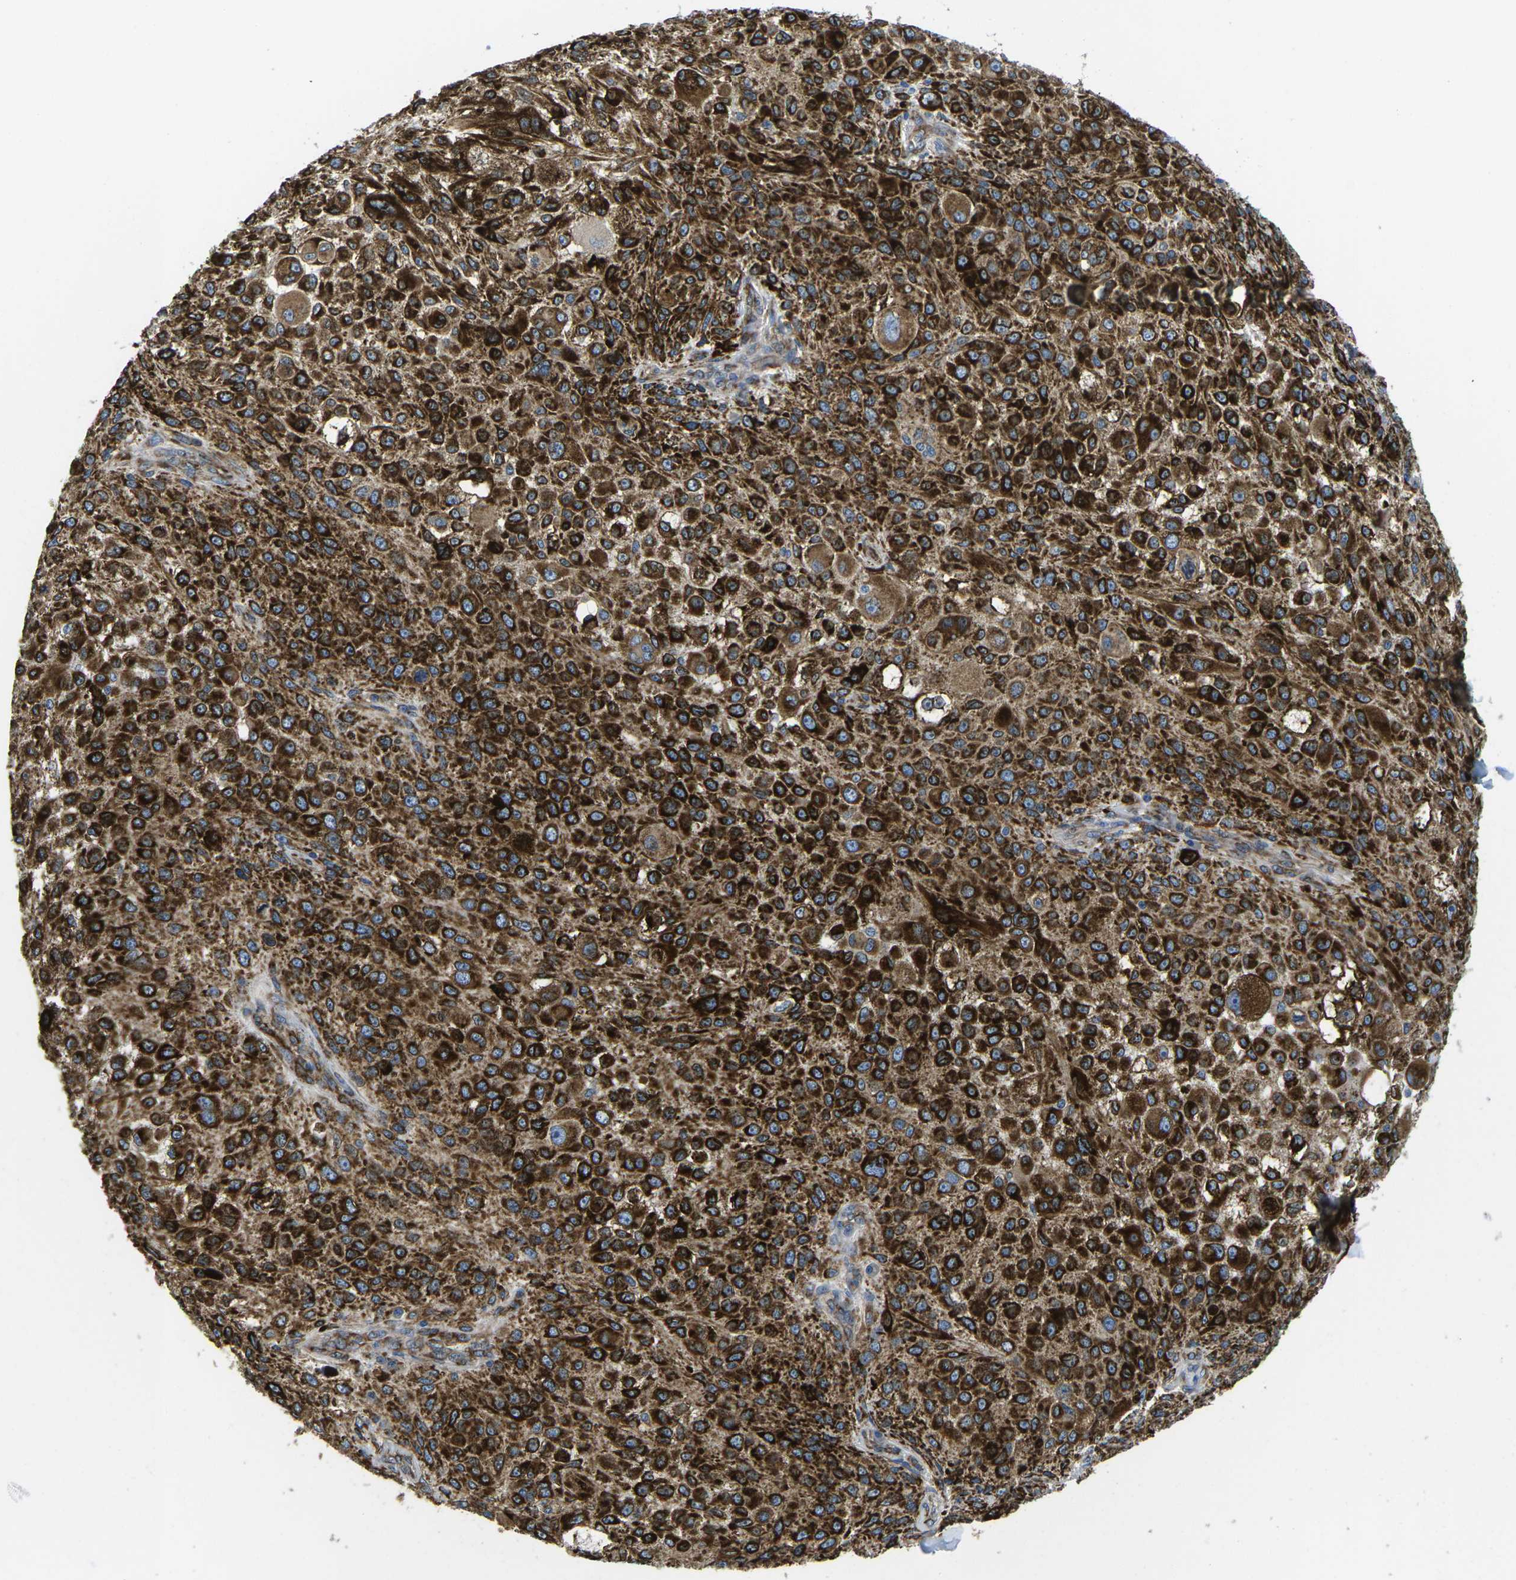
{"staining": {"intensity": "strong", "quantity": ">75%", "location": "cytoplasmic/membranous"}, "tissue": "melanoma", "cell_type": "Tumor cells", "image_type": "cancer", "snomed": [{"axis": "morphology", "description": "Necrosis, NOS"}, {"axis": "morphology", "description": "Malignant melanoma, NOS"}, {"axis": "topography", "description": "Skin"}], "caption": "Malignant melanoma stained with DAB immunohistochemistry reveals high levels of strong cytoplasmic/membranous staining in about >75% of tumor cells.", "gene": "PDZD8", "patient": {"sex": "female", "age": 87}}